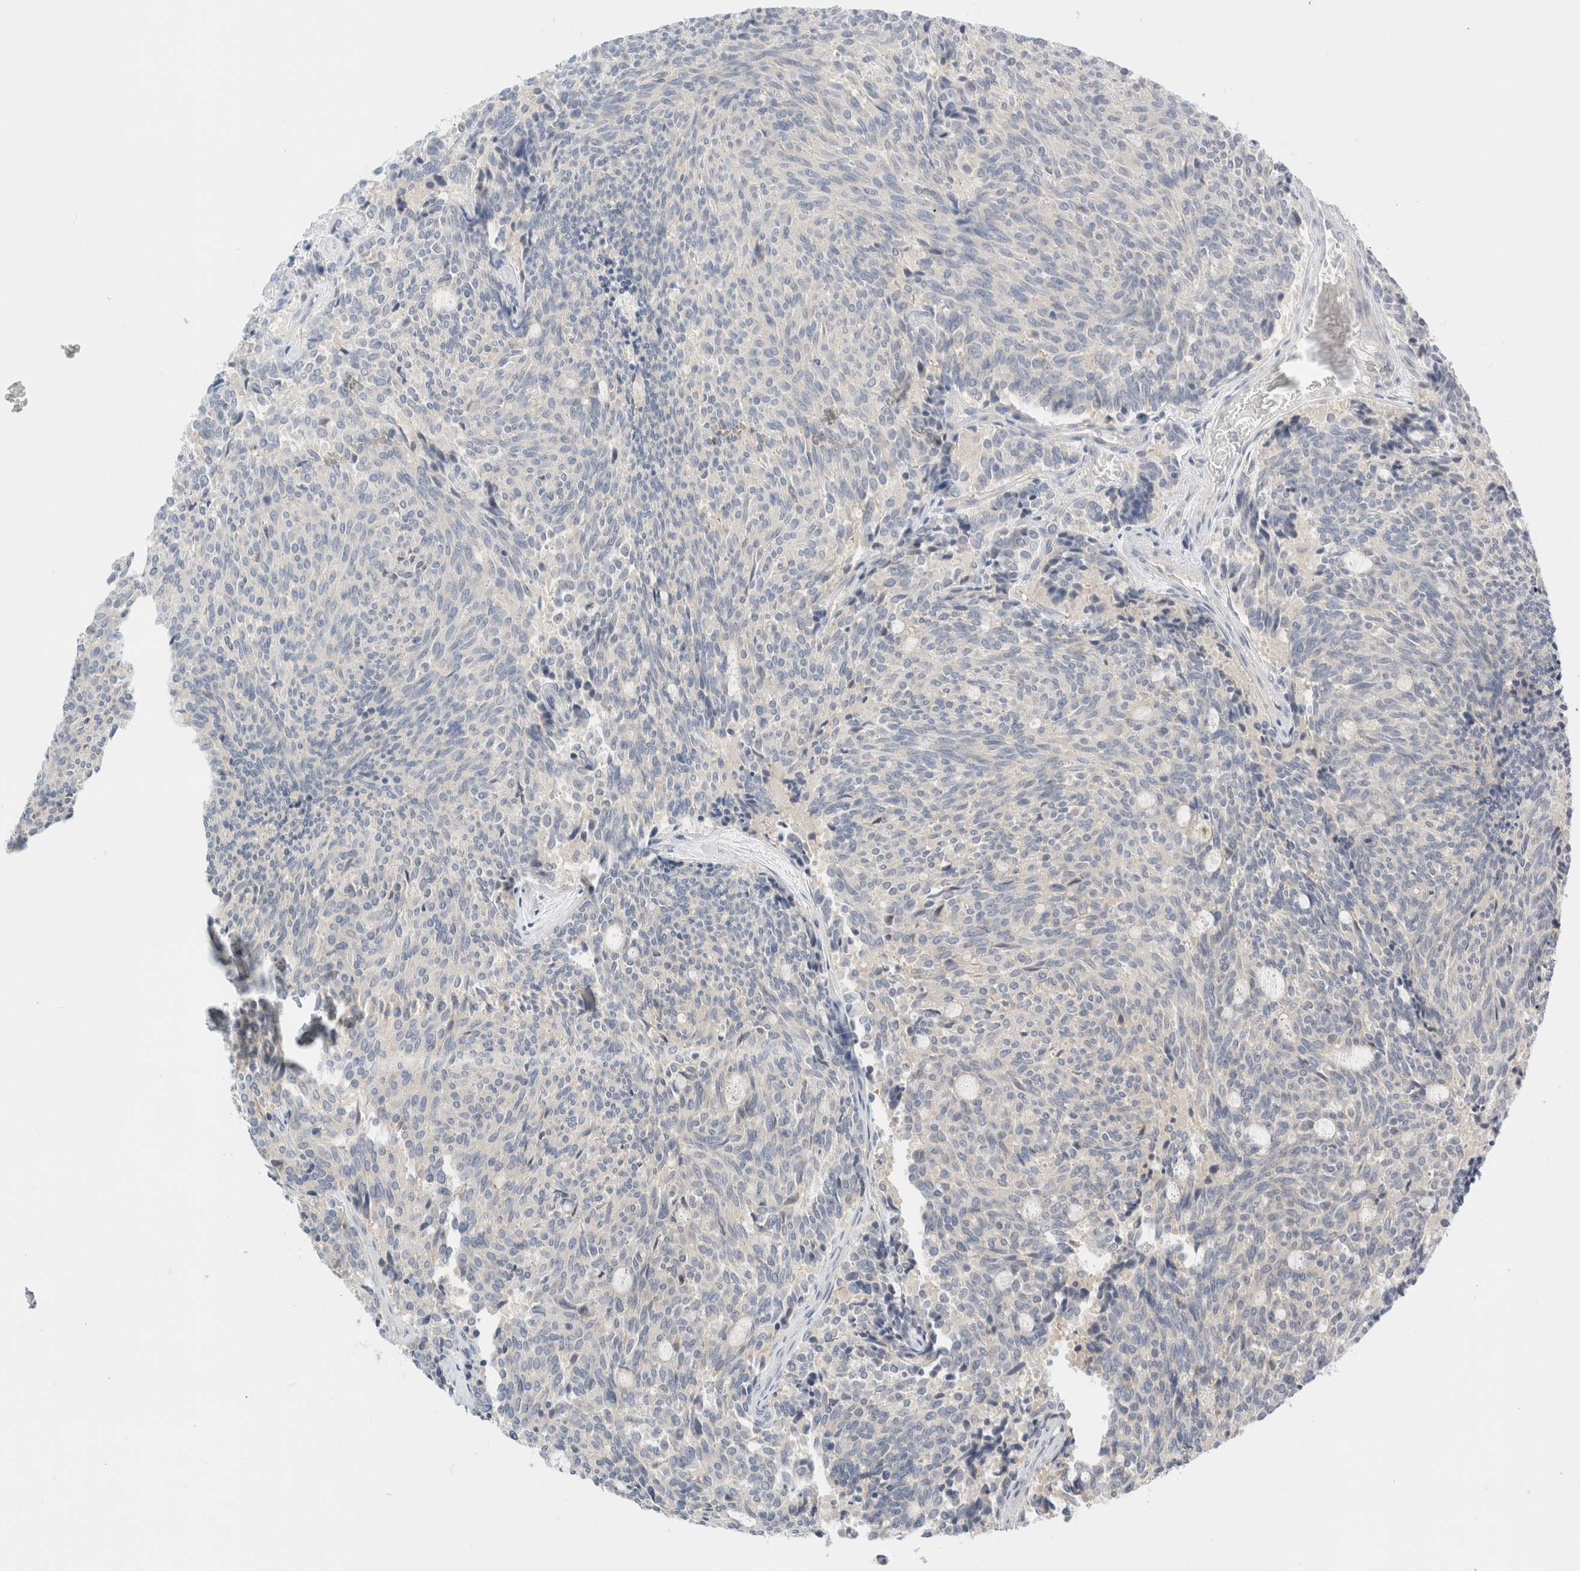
{"staining": {"intensity": "negative", "quantity": "none", "location": "none"}, "tissue": "carcinoid", "cell_type": "Tumor cells", "image_type": "cancer", "snomed": [{"axis": "morphology", "description": "Carcinoid, malignant, NOS"}, {"axis": "topography", "description": "Pancreas"}], "caption": "A high-resolution image shows IHC staining of malignant carcinoid, which displays no significant positivity in tumor cells.", "gene": "SDR16C5", "patient": {"sex": "female", "age": 54}}